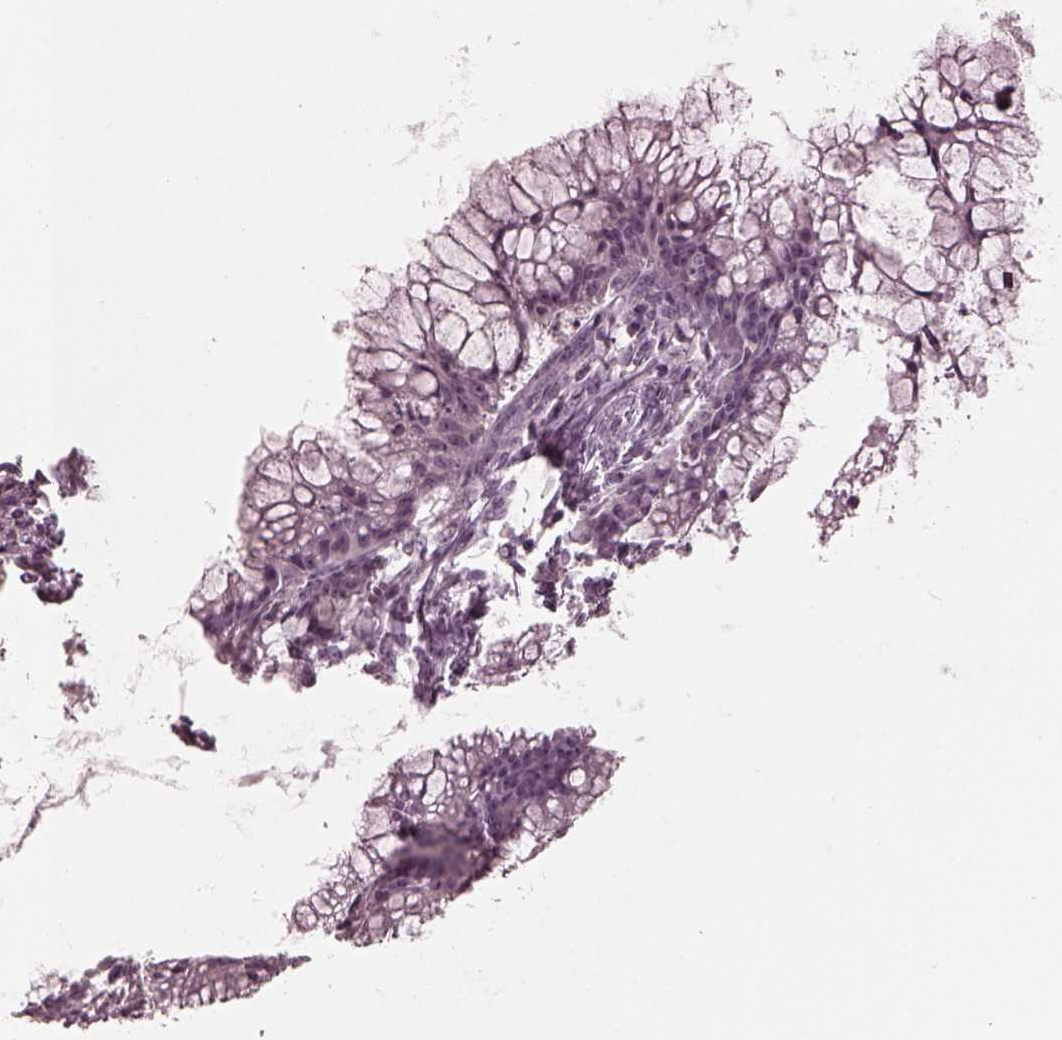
{"staining": {"intensity": "negative", "quantity": "none", "location": "none"}, "tissue": "ovarian cancer", "cell_type": "Tumor cells", "image_type": "cancer", "snomed": [{"axis": "morphology", "description": "Cystadenocarcinoma, mucinous, NOS"}, {"axis": "topography", "description": "Ovary"}], "caption": "Immunohistochemistry (IHC) histopathology image of neoplastic tissue: ovarian cancer stained with DAB shows no significant protein staining in tumor cells.", "gene": "RCVRN", "patient": {"sex": "female", "age": 41}}